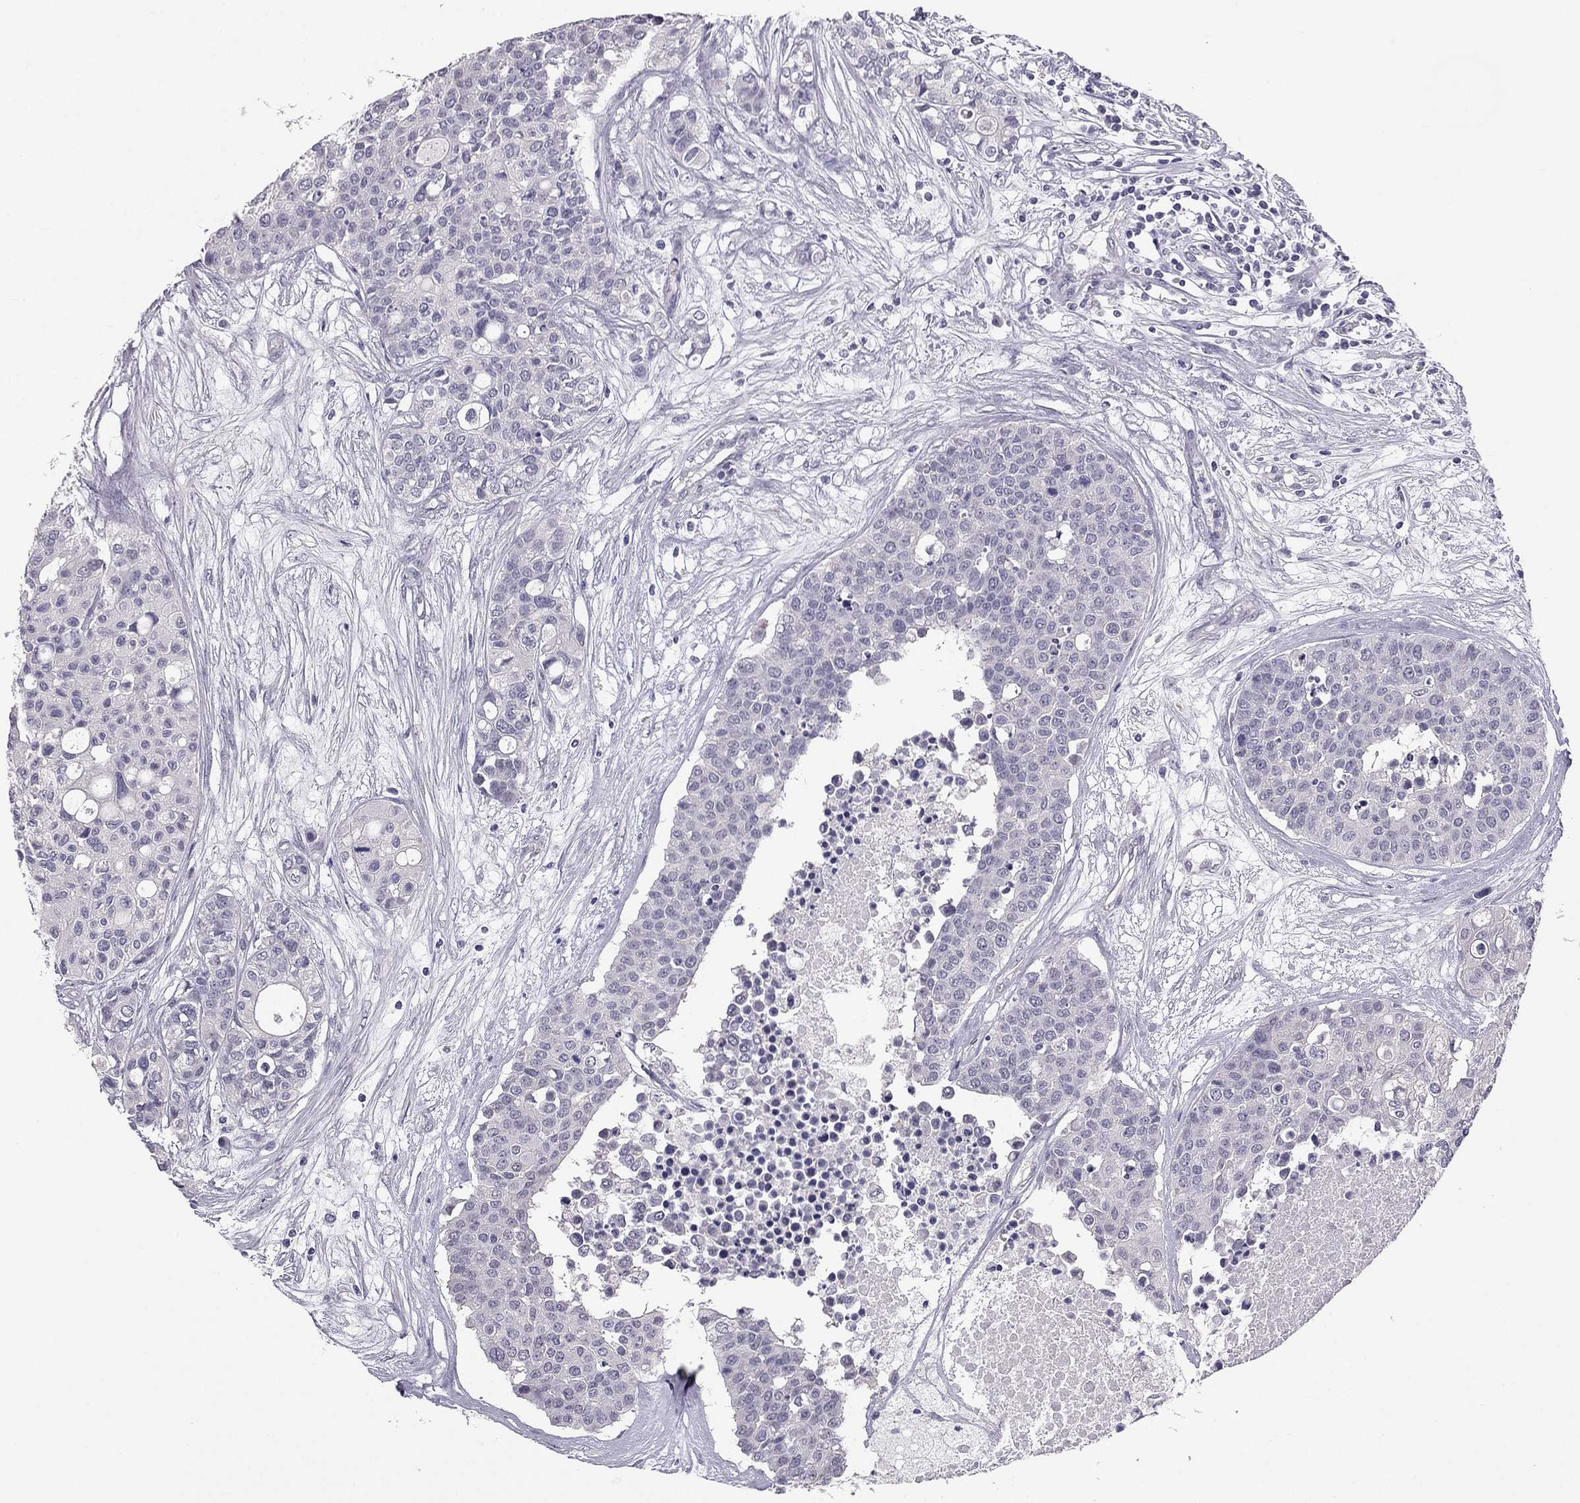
{"staining": {"intensity": "negative", "quantity": "none", "location": "none"}, "tissue": "carcinoid", "cell_type": "Tumor cells", "image_type": "cancer", "snomed": [{"axis": "morphology", "description": "Carcinoid, malignant, NOS"}, {"axis": "topography", "description": "Colon"}], "caption": "Tumor cells are negative for brown protein staining in carcinoid.", "gene": "HSFX1", "patient": {"sex": "male", "age": 81}}